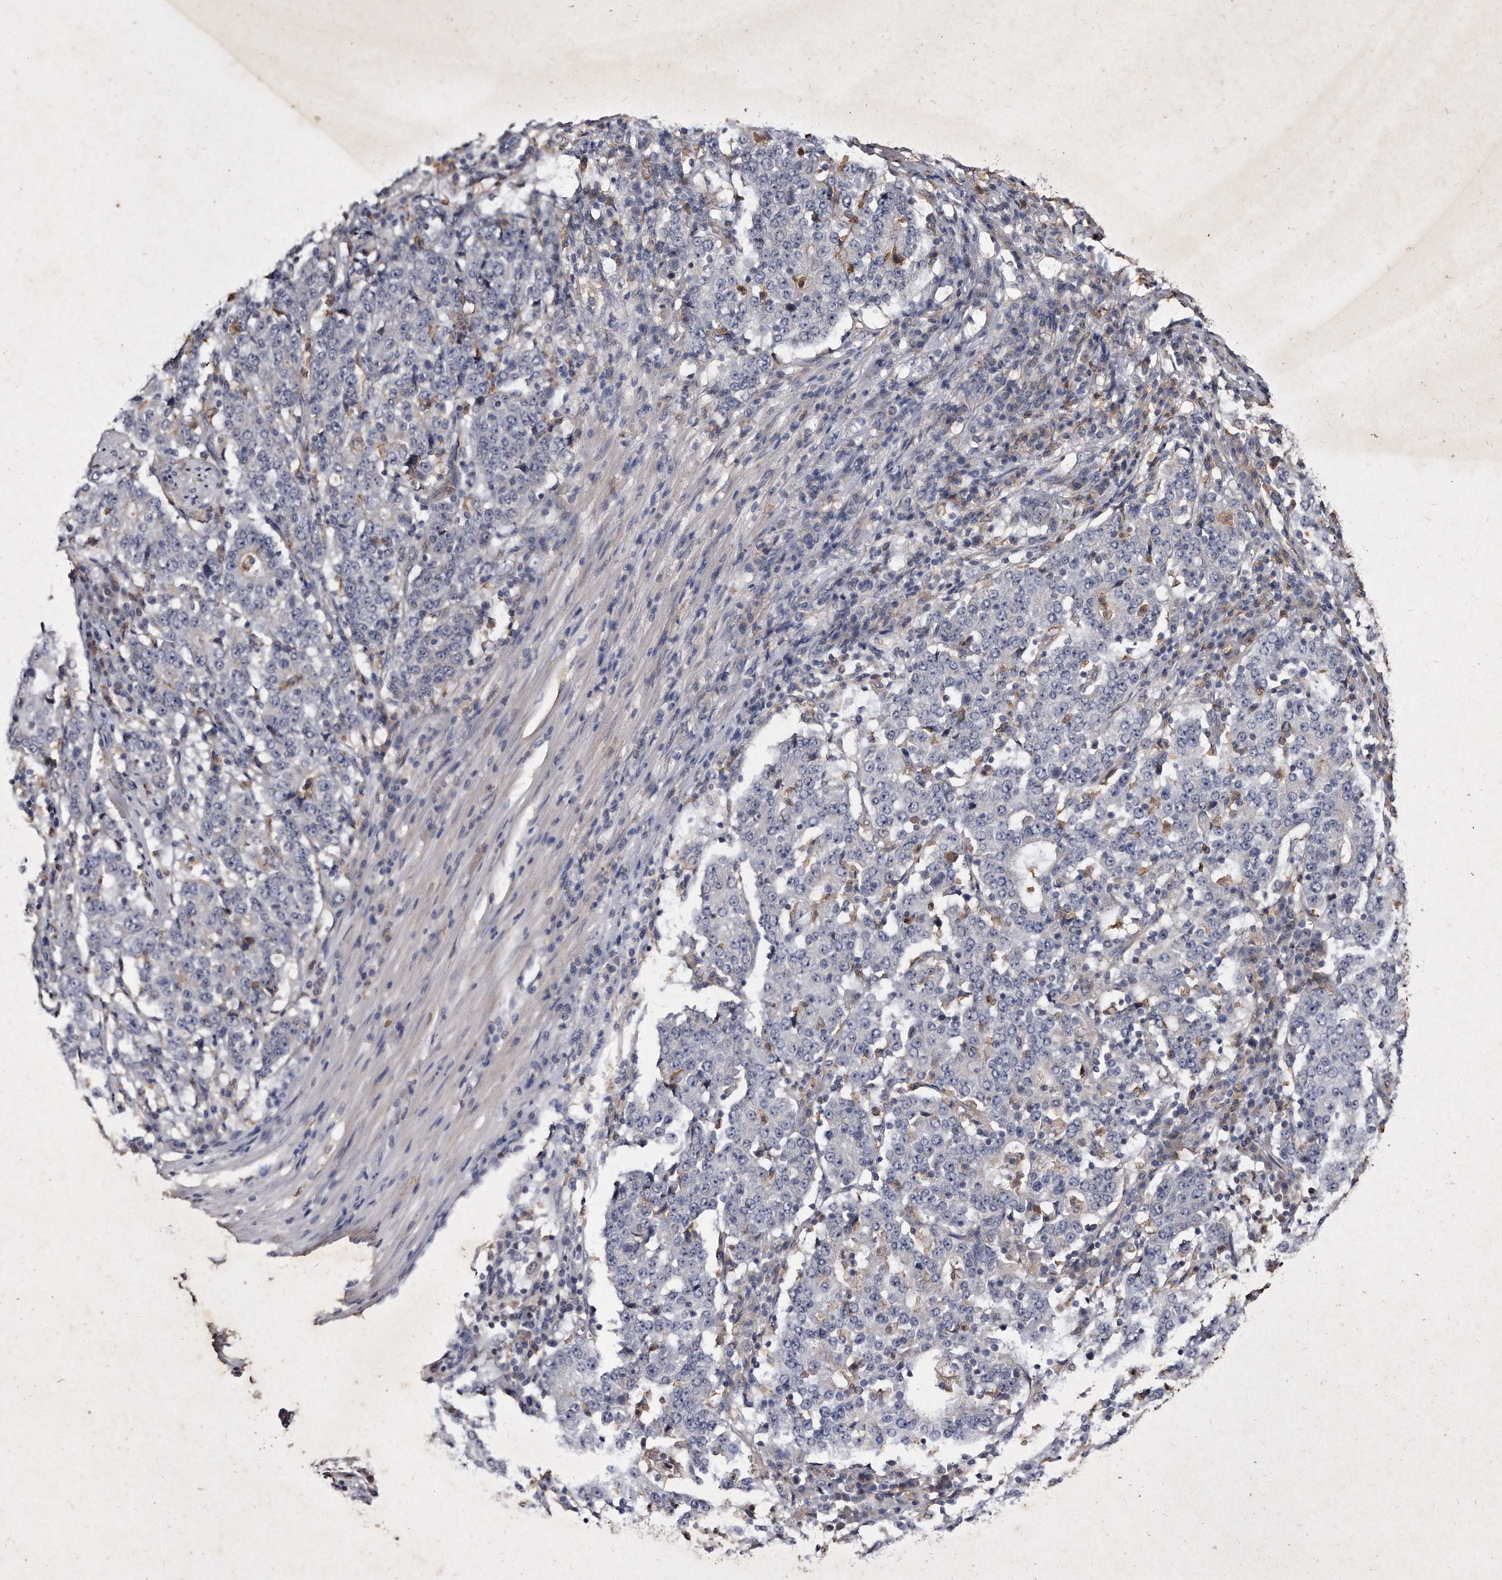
{"staining": {"intensity": "negative", "quantity": "none", "location": "none"}, "tissue": "stomach cancer", "cell_type": "Tumor cells", "image_type": "cancer", "snomed": [{"axis": "morphology", "description": "Adenocarcinoma, NOS"}, {"axis": "topography", "description": "Stomach"}], "caption": "DAB immunohistochemical staining of human stomach cancer shows no significant staining in tumor cells.", "gene": "KLHDC3", "patient": {"sex": "male", "age": 59}}